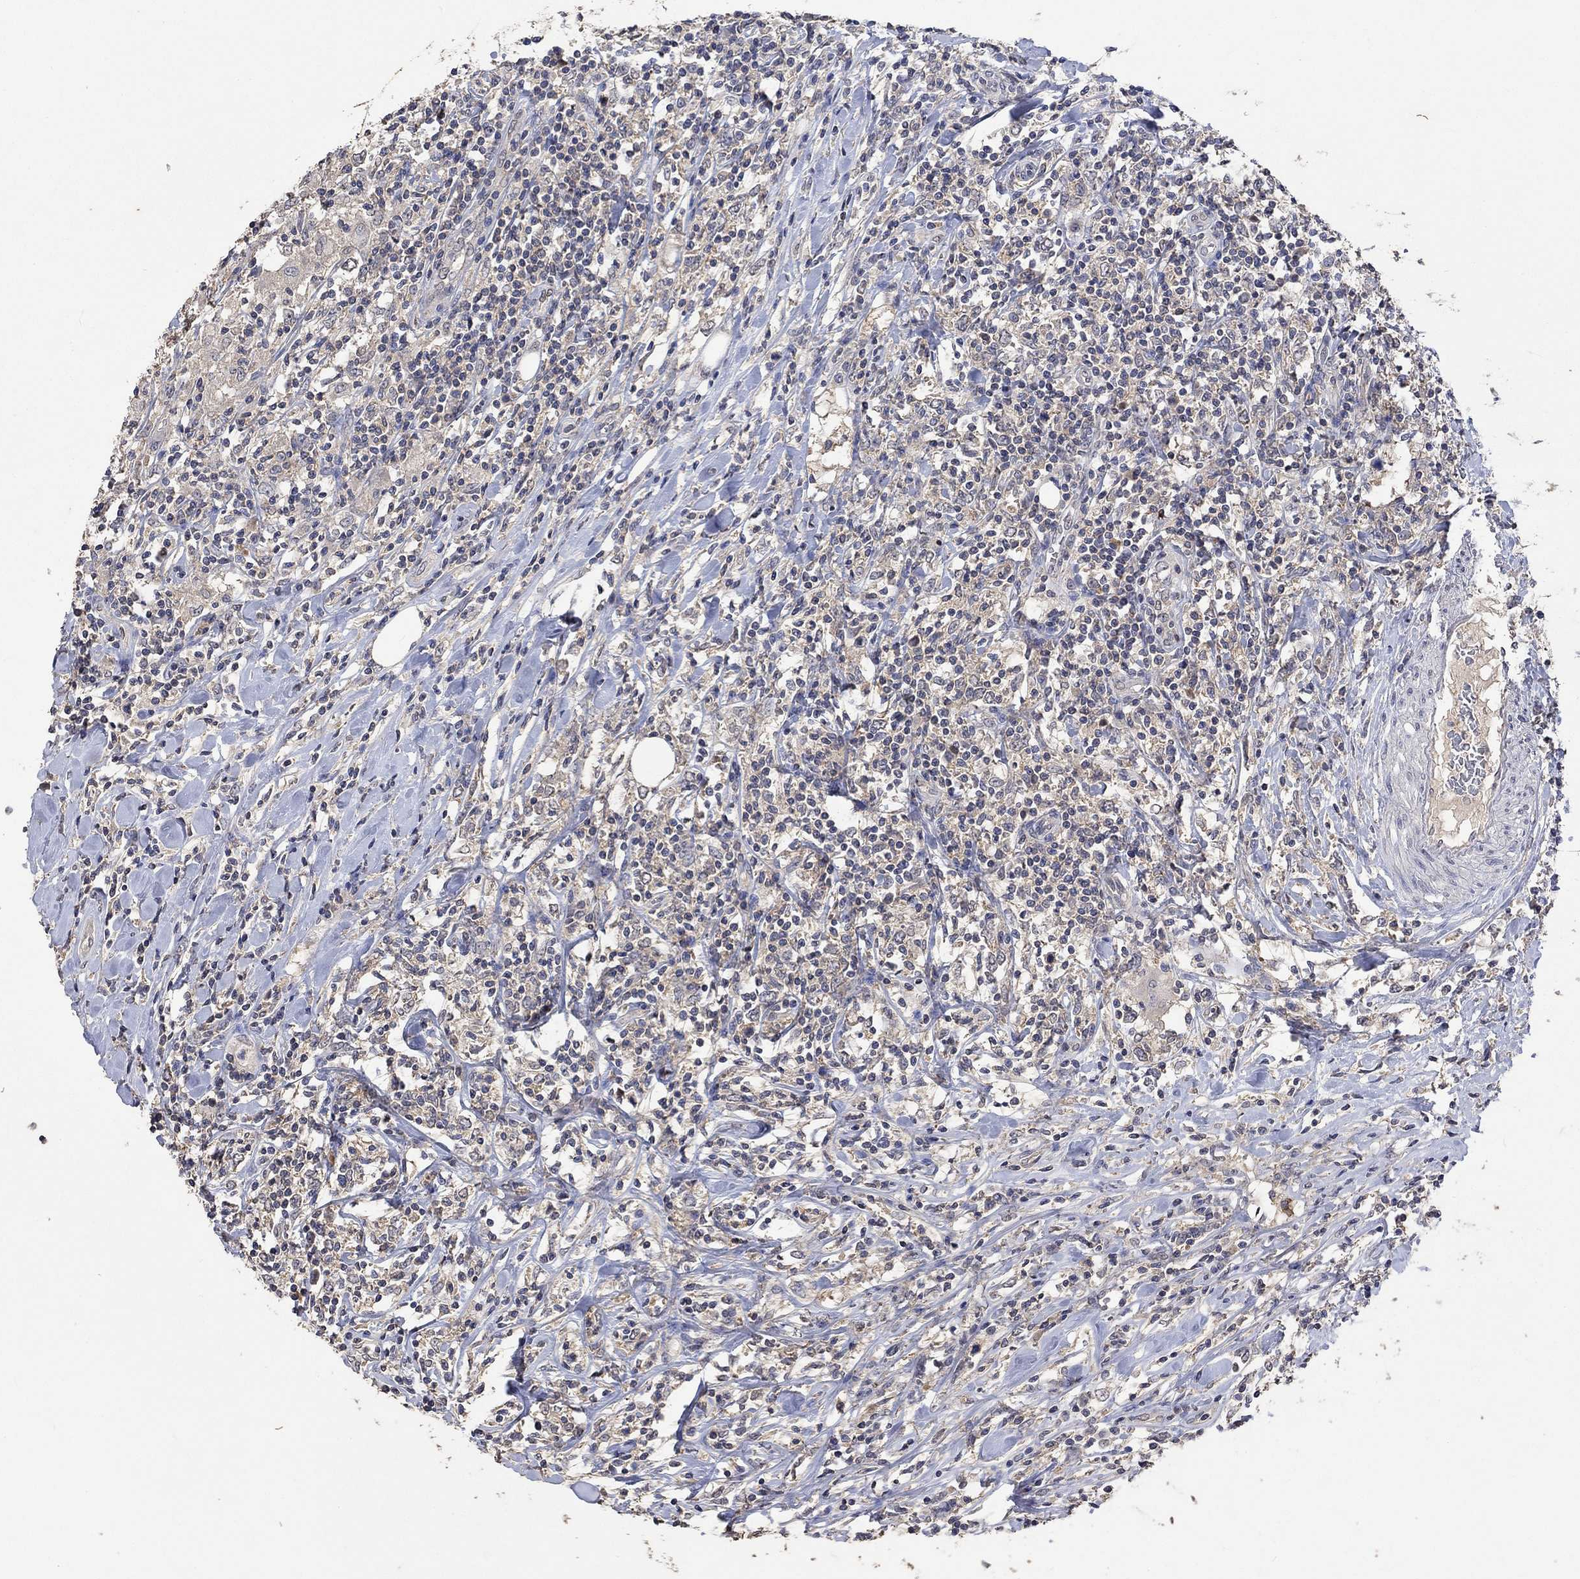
{"staining": {"intensity": "weak", "quantity": ">75%", "location": "cytoplasmic/membranous"}, "tissue": "lymphoma", "cell_type": "Tumor cells", "image_type": "cancer", "snomed": [{"axis": "morphology", "description": "Malignant lymphoma, non-Hodgkin's type, High grade"}, {"axis": "topography", "description": "Lymph node"}], "caption": "Human lymphoma stained for a protein (brown) exhibits weak cytoplasmic/membranous positive expression in approximately >75% of tumor cells.", "gene": "PTPN20", "patient": {"sex": "female", "age": 84}}